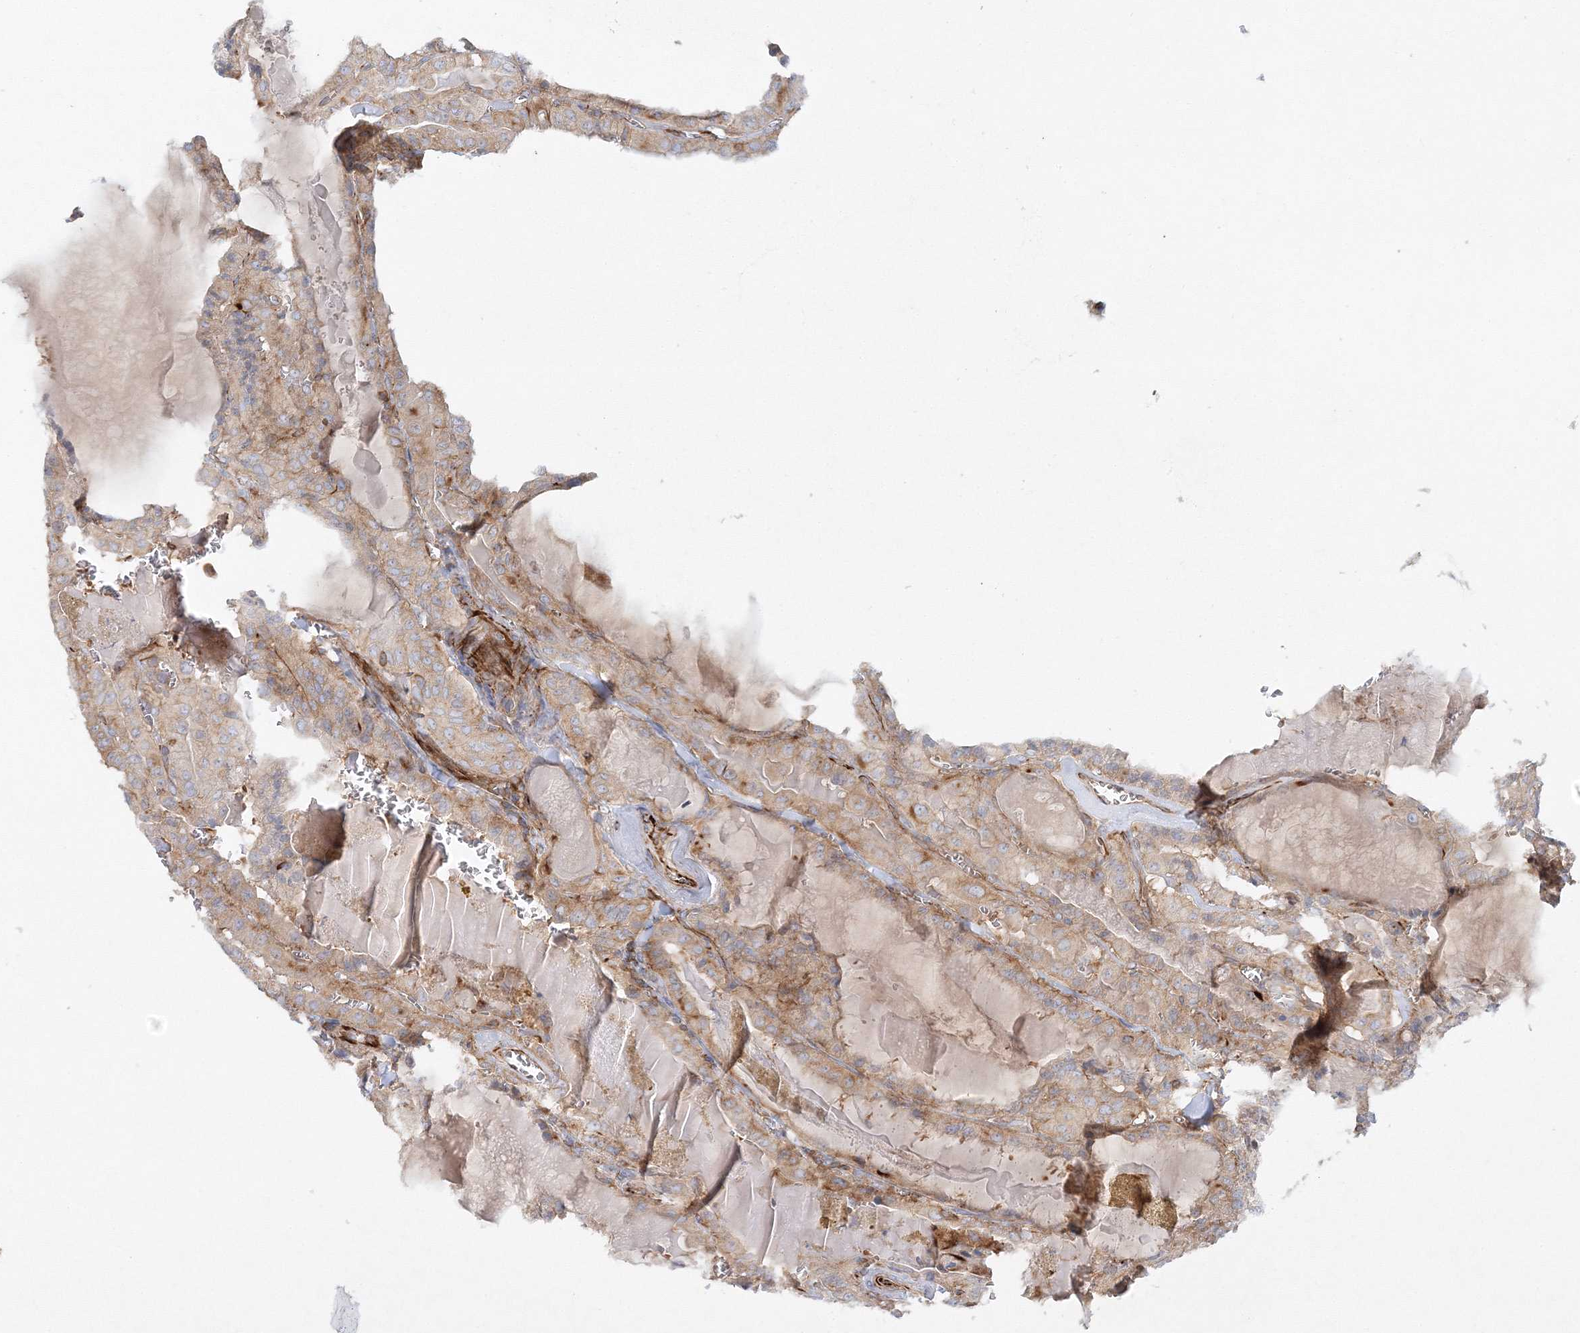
{"staining": {"intensity": "weak", "quantity": ">75%", "location": "cytoplasmic/membranous"}, "tissue": "thyroid cancer", "cell_type": "Tumor cells", "image_type": "cancer", "snomed": [{"axis": "morphology", "description": "Papillary adenocarcinoma, NOS"}, {"axis": "topography", "description": "Thyroid gland"}], "caption": "Thyroid papillary adenocarcinoma stained for a protein shows weak cytoplasmic/membranous positivity in tumor cells.", "gene": "WDR37", "patient": {"sex": "male", "age": 52}}